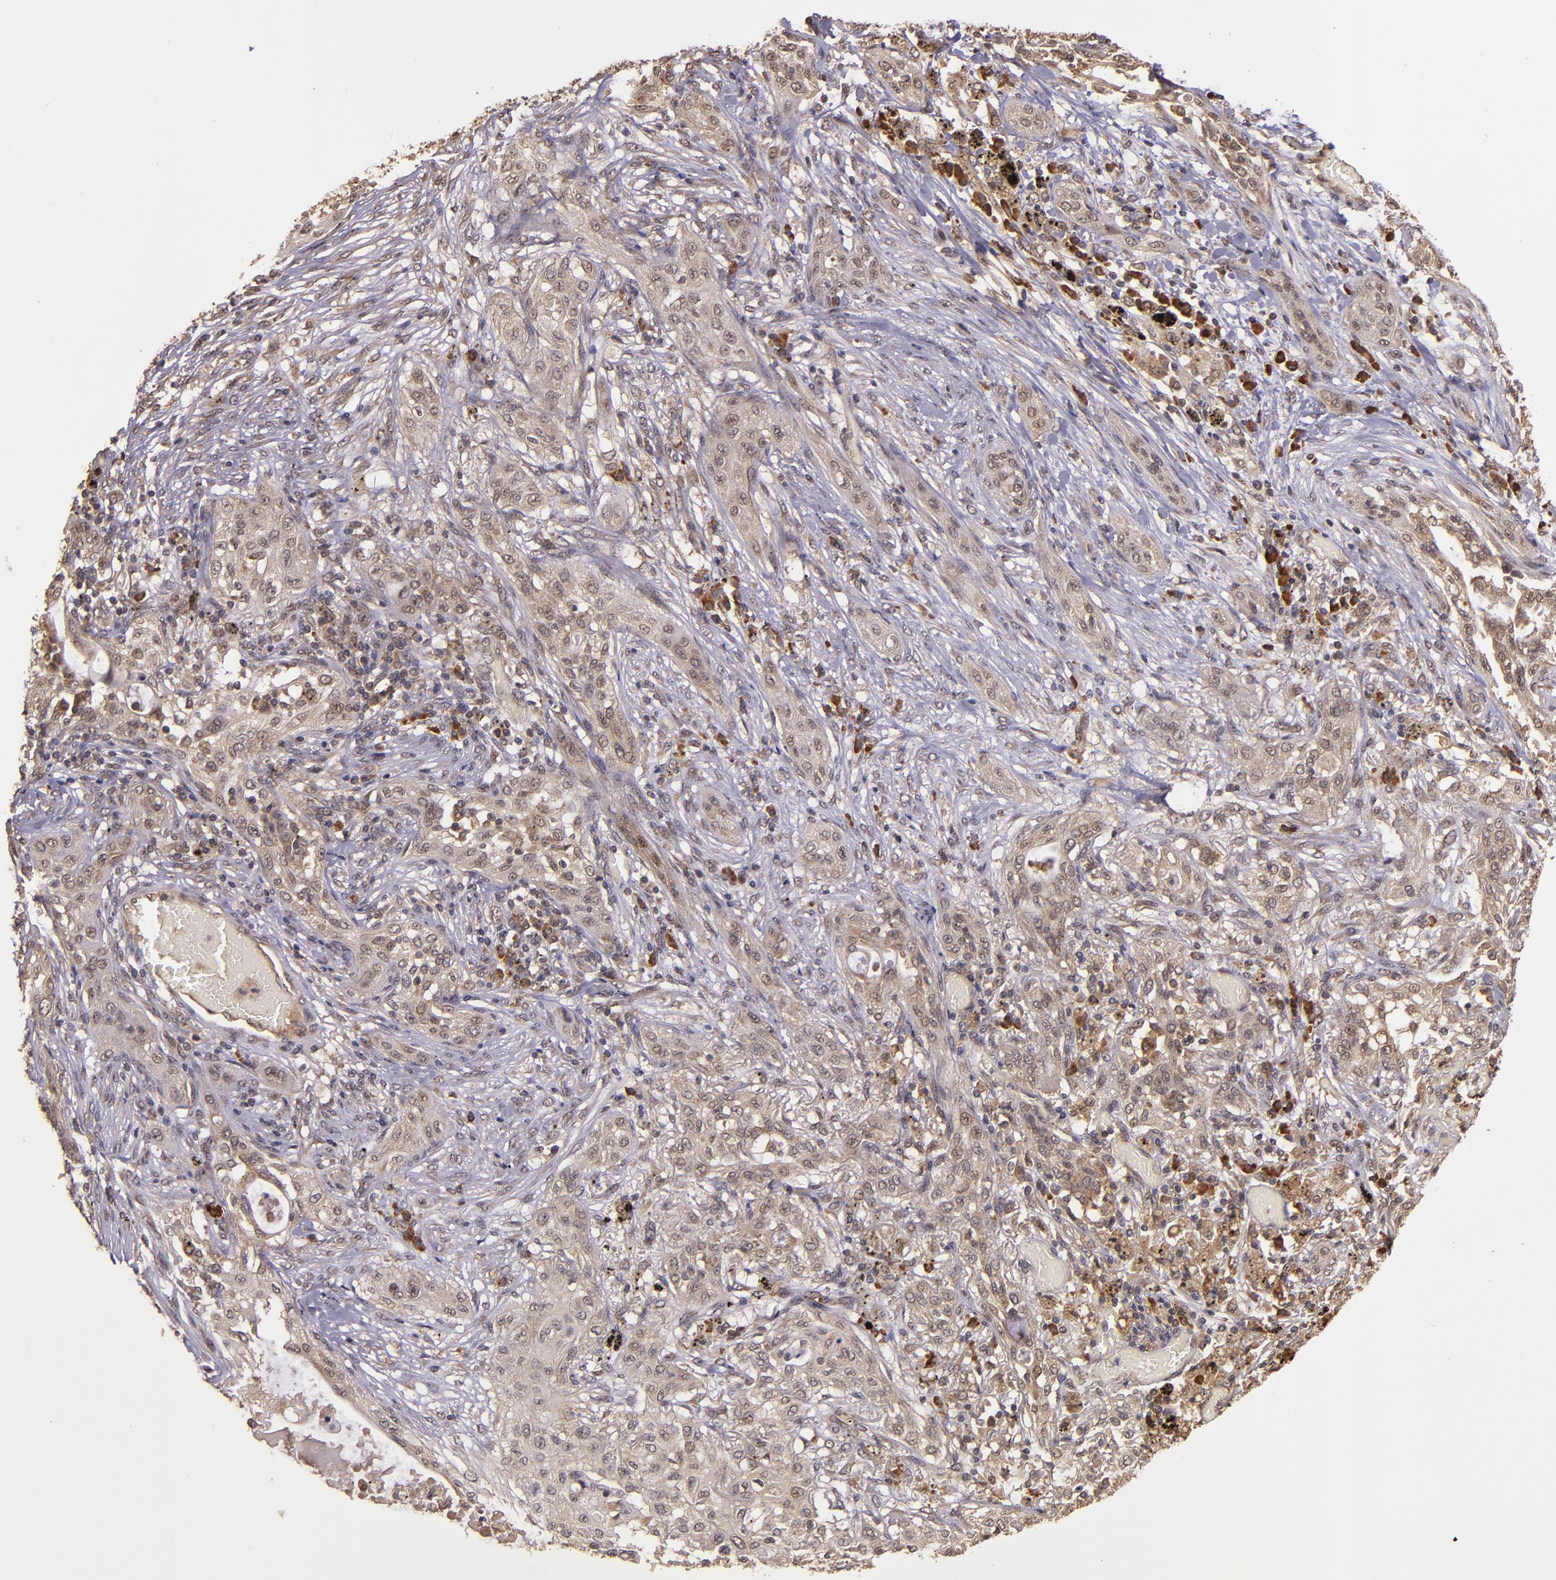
{"staining": {"intensity": "weak", "quantity": ">75%", "location": "cytoplasmic/membranous"}, "tissue": "lung cancer", "cell_type": "Tumor cells", "image_type": "cancer", "snomed": [{"axis": "morphology", "description": "Squamous cell carcinoma, NOS"}, {"axis": "topography", "description": "Lung"}], "caption": "IHC histopathology image of neoplastic tissue: squamous cell carcinoma (lung) stained using IHC reveals low levels of weak protein expression localized specifically in the cytoplasmic/membranous of tumor cells, appearing as a cytoplasmic/membranous brown color.", "gene": "RIOK3", "patient": {"sex": "female", "age": 47}}